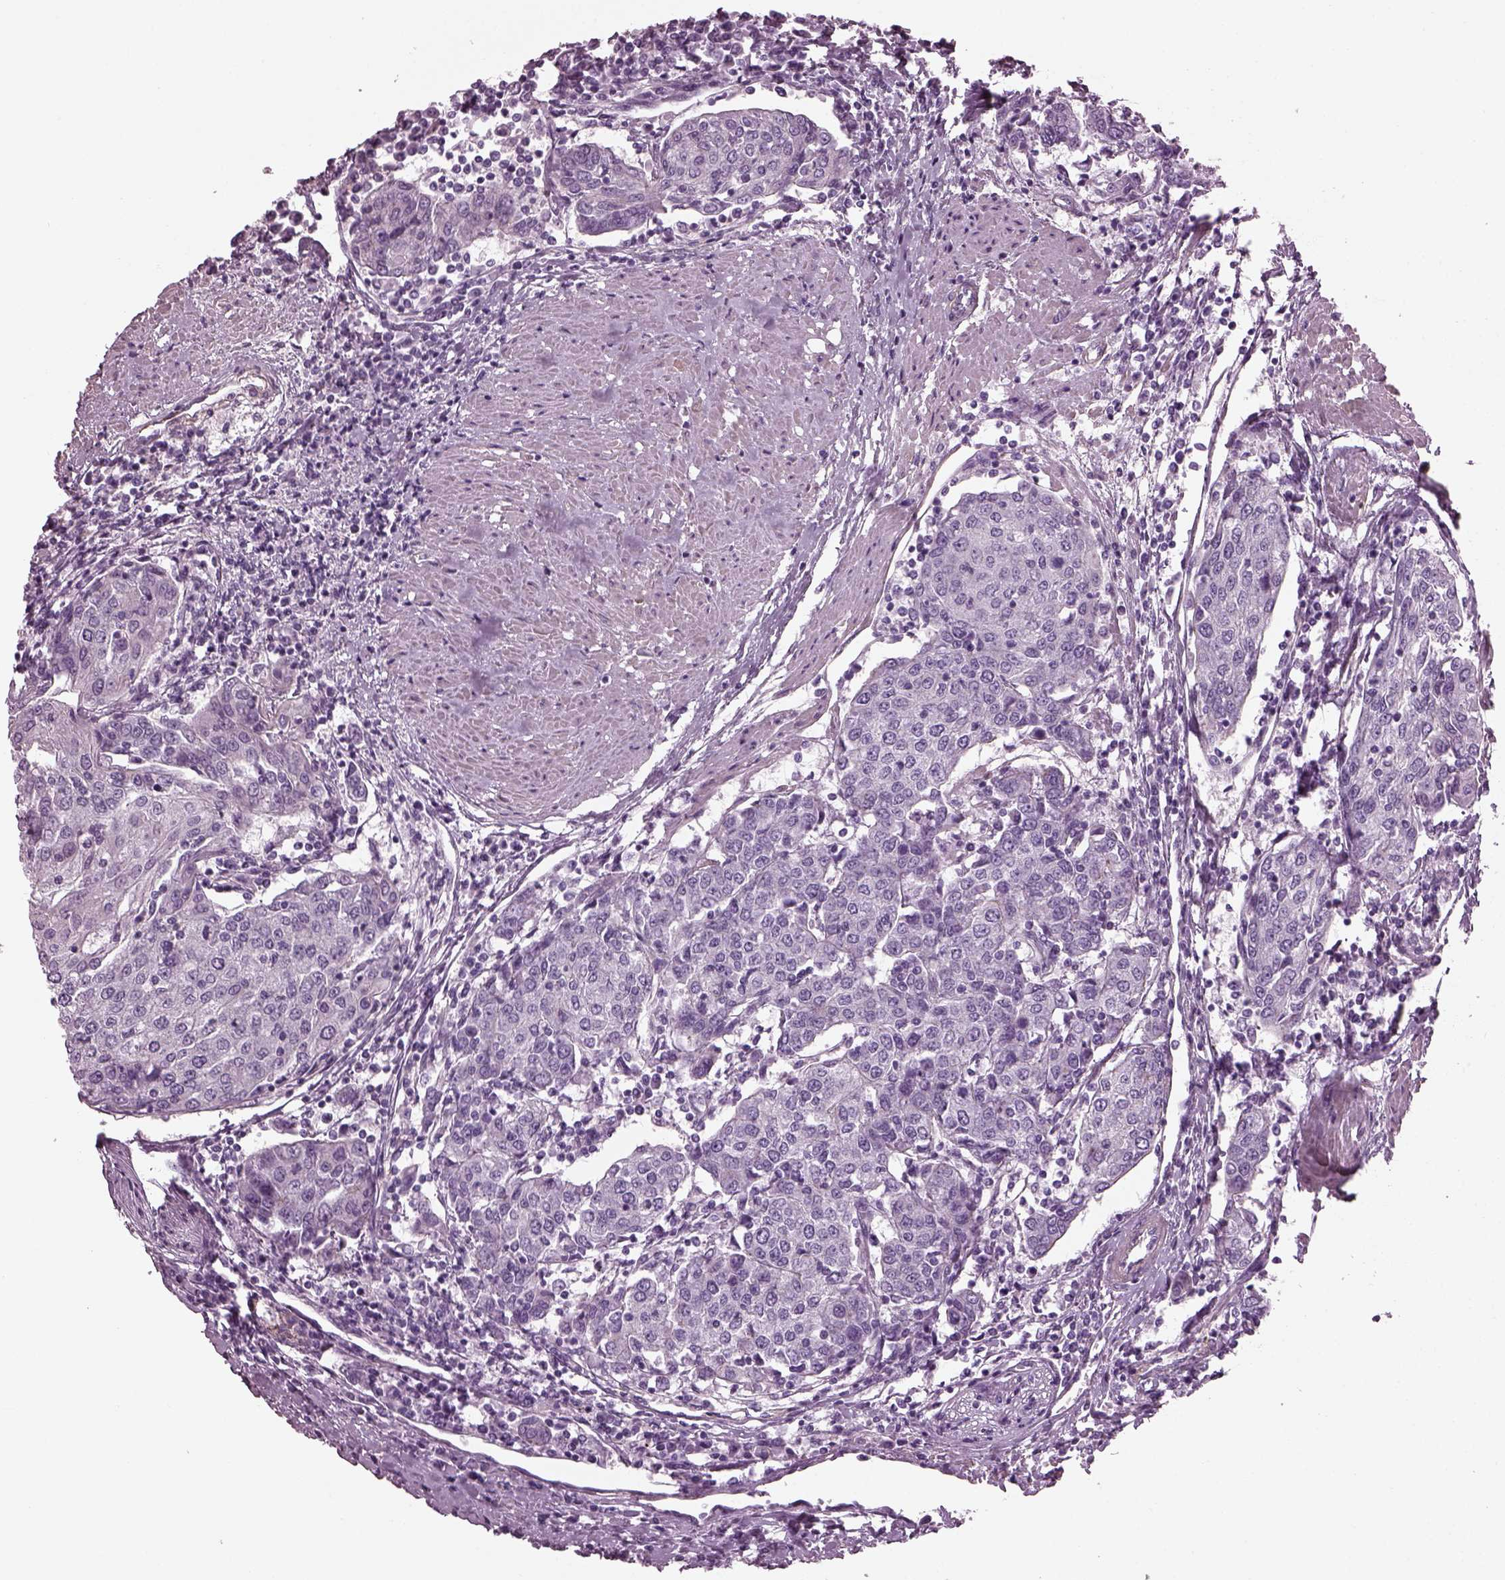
{"staining": {"intensity": "negative", "quantity": "none", "location": "none"}, "tissue": "urothelial cancer", "cell_type": "Tumor cells", "image_type": "cancer", "snomed": [{"axis": "morphology", "description": "Urothelial carcinoma, High grade"}, {"axis": "topography", "description": "Urinary bladder"}], "caption": "The photomicrograph reveals no significant staining in tumor cells of urothelial cancer.", "gene": "BFSP1", "patient": {"sex": "female", "age": 85}}